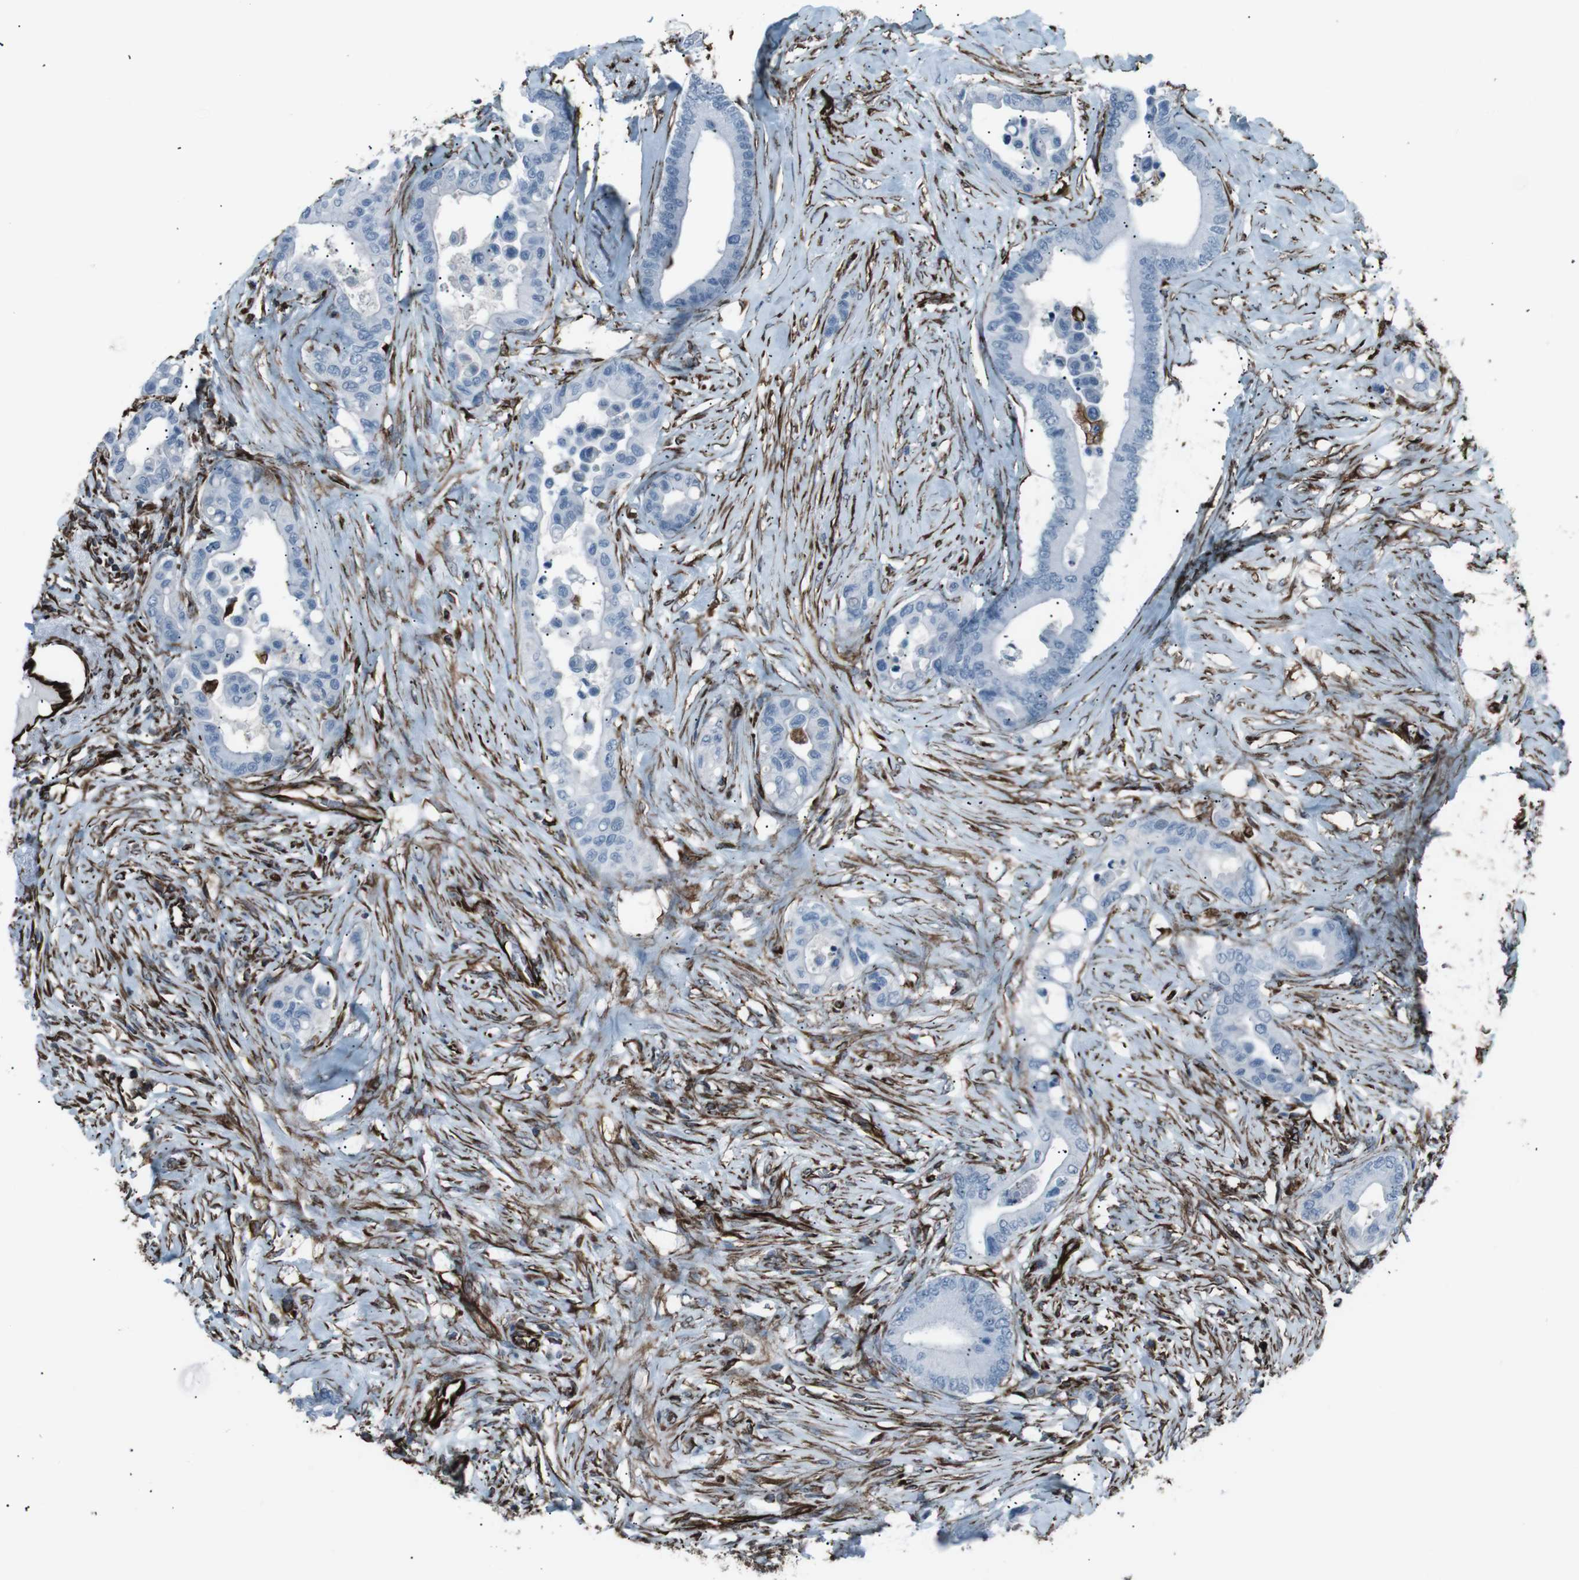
{"staining": {"intensity": "negative", "quantity": "none", "location": "none"}, "tissue": "colorectal cancer", "cell_type": "Tumor cells", "image_type": "cancer", "snomed": [{"axis": "morphology", "description": "Normal tissue, NOS"}, {"axis": "morphology", "description": "Adenocarcinoma, NOS"}, {"axis": "topography", "description": "Colon"}], "caption": "The immunohistochemistry (IHC) histopathology image has no significant positivity in tumor cells of colorectal cancer tissue.", "gene": "ZDHHC6", "patient": {"sex": "male", "age": 82}}